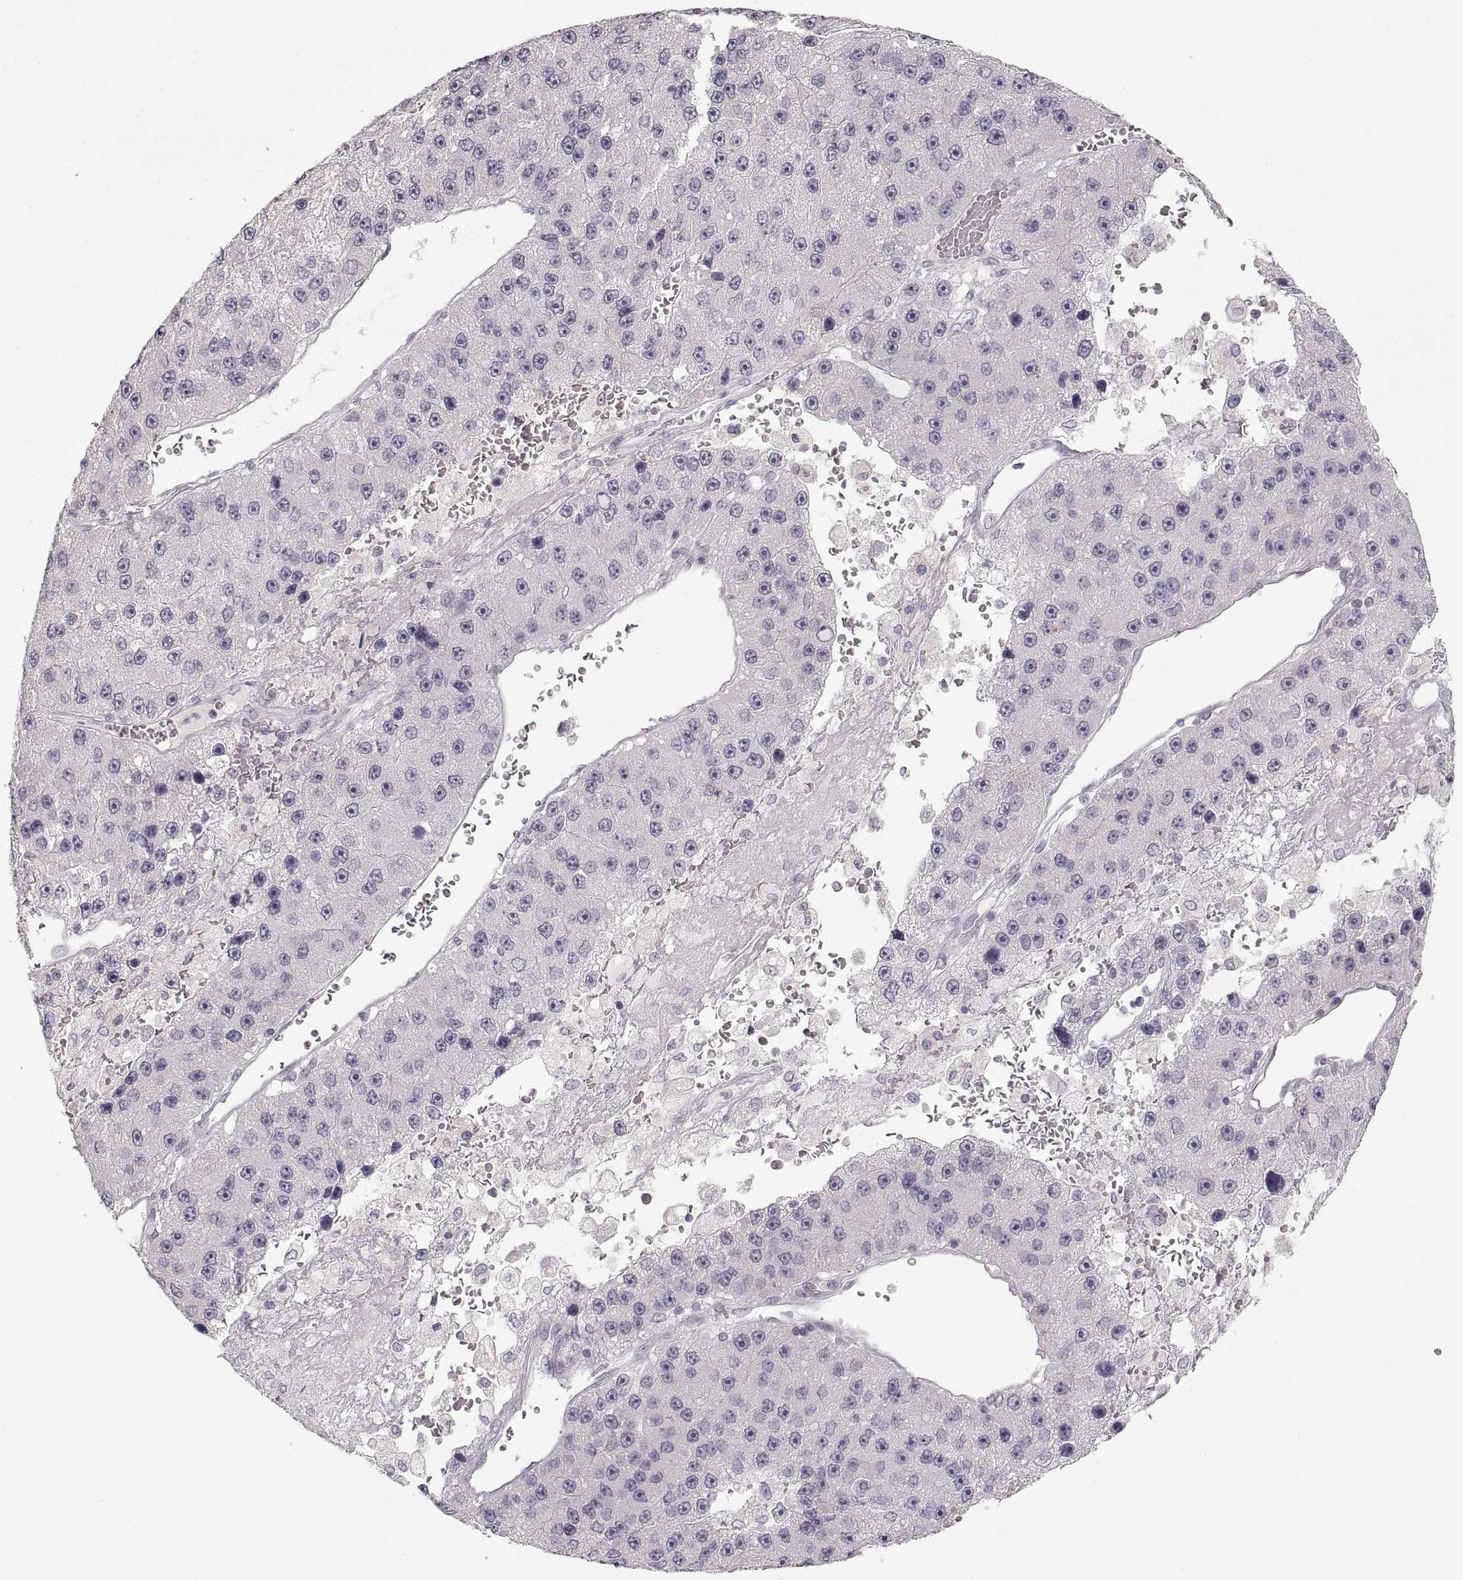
{"staining": {"intensity": "negative", "quantity": "none", "location": "none"}, "tissue": "liver cancer", "cell_type": "Tumor cells", "image_type": "cancer", "snomed": [{"axis": "morphology", "description": "Carcinoma, Hepatocellular, NOS"}, {"axis": "topography", "description": "Liver"}], "caption": "Immunohistochemistry (IHC) of human hepatocellular carcinoma (liver) demonstrates no expression in tumor cells.", "gene": "PCSK2", "patient": {"sex": "female", "age": 73}}